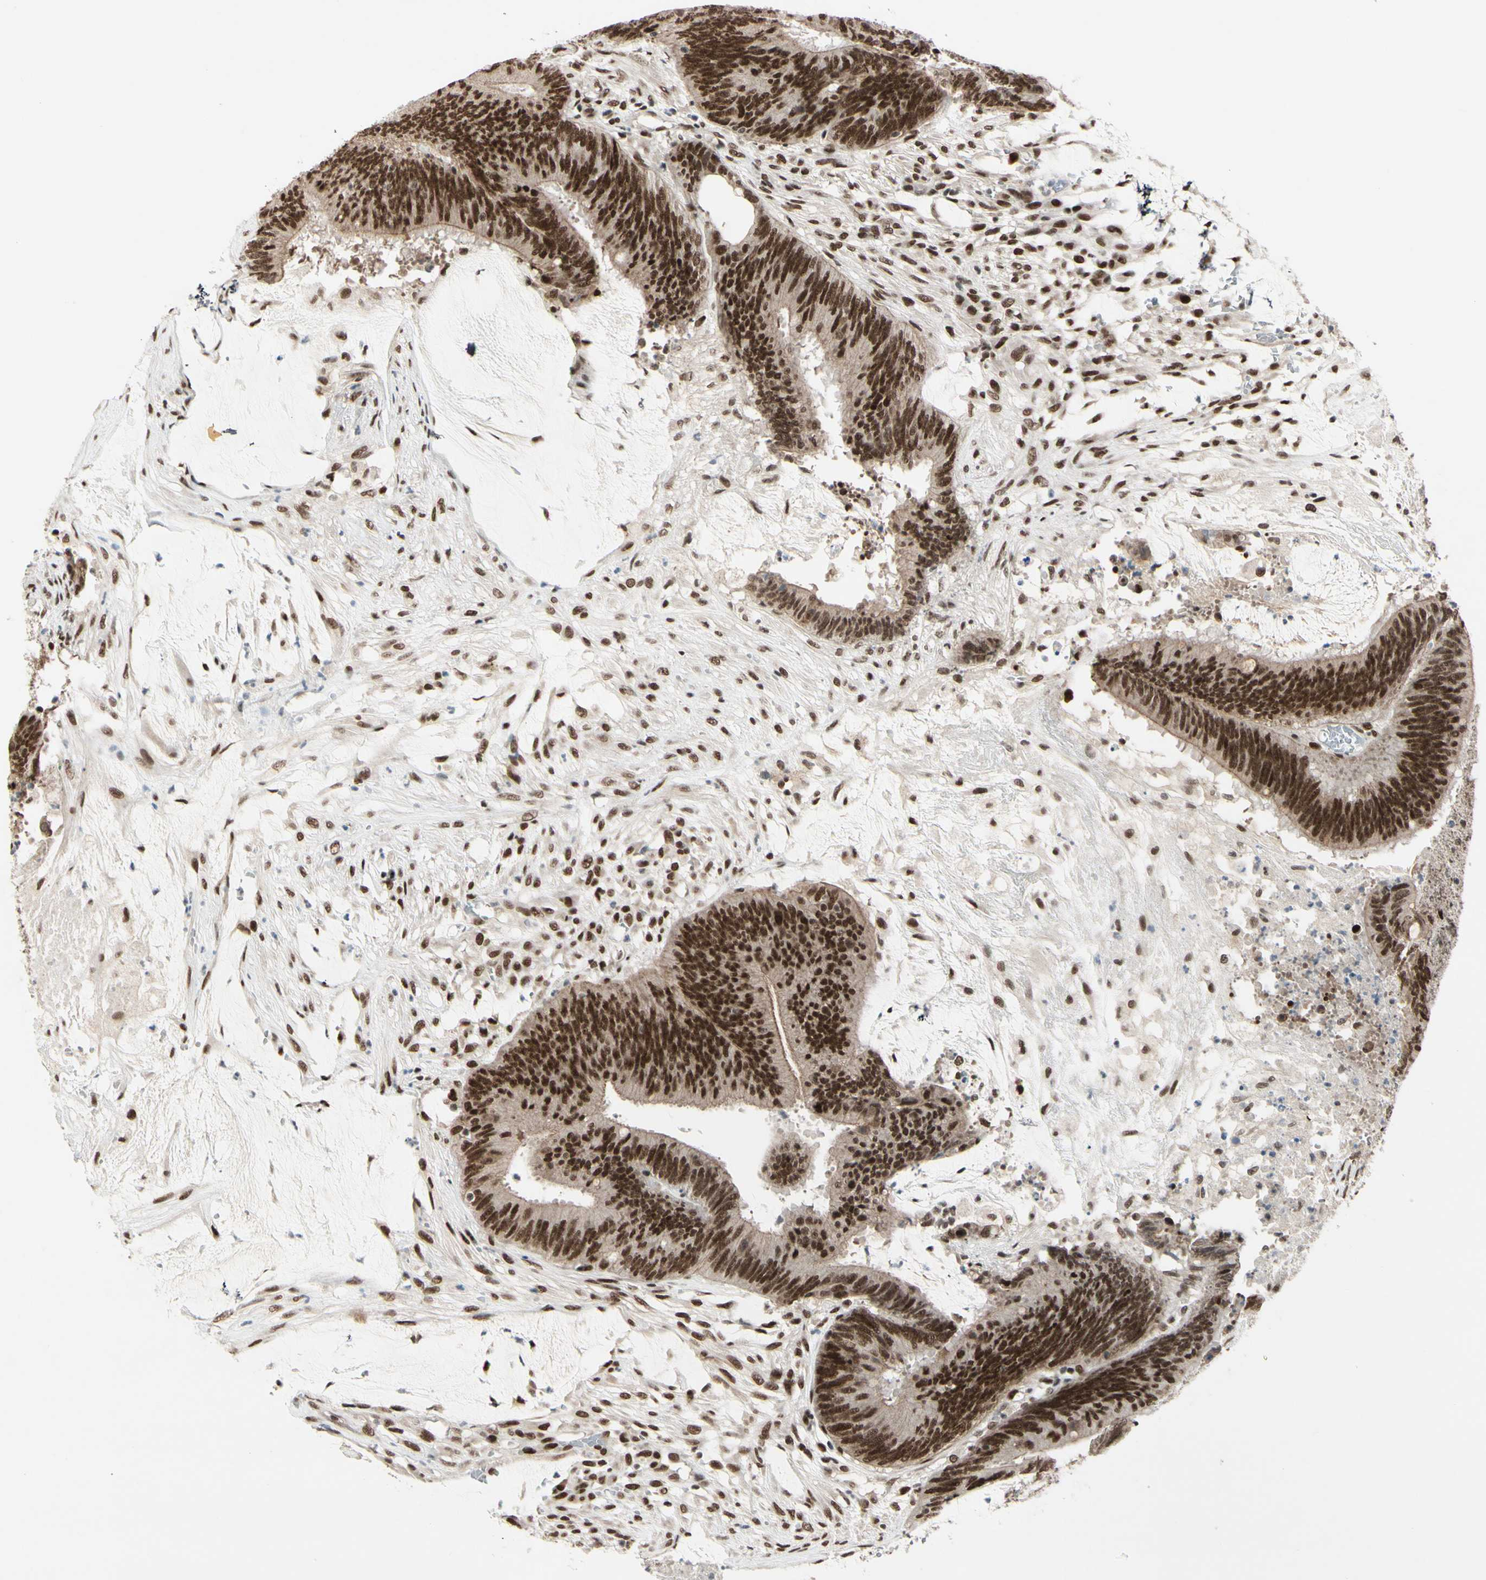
{"staining": {"intensity": "strong", "quantity": ">75%", "location": "nuclear"}, "tissue": "colorectal cancer", "cell_type": "Tumor cells", "image_type": "cancer", "snomed": [{"axis": "morphology", "description": "Adenocarcinoma, NOS"}, {"axis": "topography", "description": "Rectum"}], "caption": "This image shows colorectal cancer stained with immunohistochemistry (IHC) to label a protein in brown. The nuclear of tumor cells show strong positivity for the protein. Nuclei are counter-stained blue.", "gene": "CHAMP1", "patient": {"sex": "female", "age": 66}}